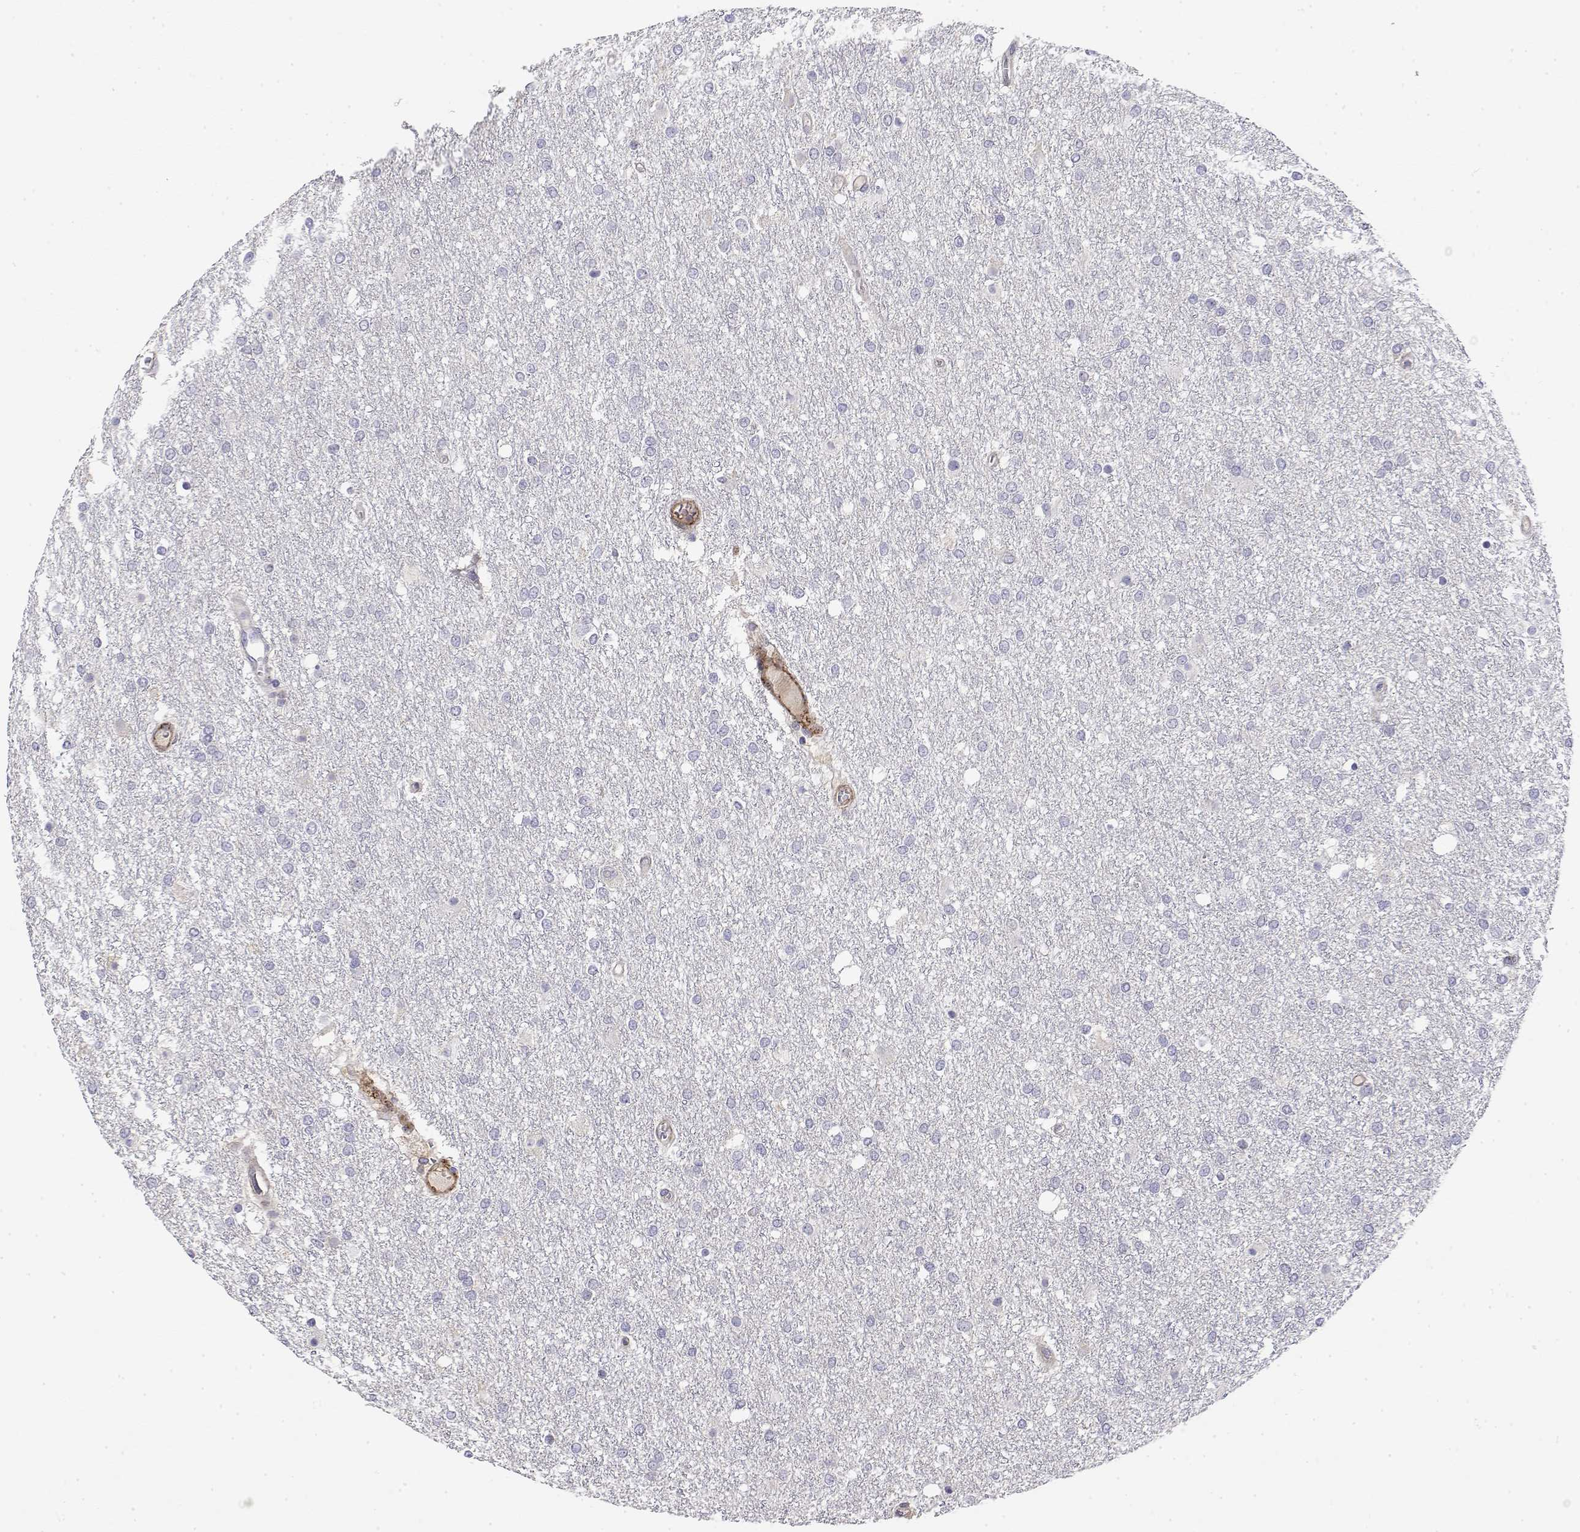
{"staining": {"intensity": "negative", "quantity": "none", "location": "none"}, "tissue": "glioma", "cell_type": "Tumor cells", "image_type": "cancer", "snomed": [{"axis": "morphology", "description": "Glioma, malignant, High grade"}, {"axis": "topography", "description": "Brain"}], "caption": "The image exhibits no significant positivity in tumor cells of malignant glioma (high-grade).", "gene": "GGACT", "patient": {"sex": "female", "age": 61}}